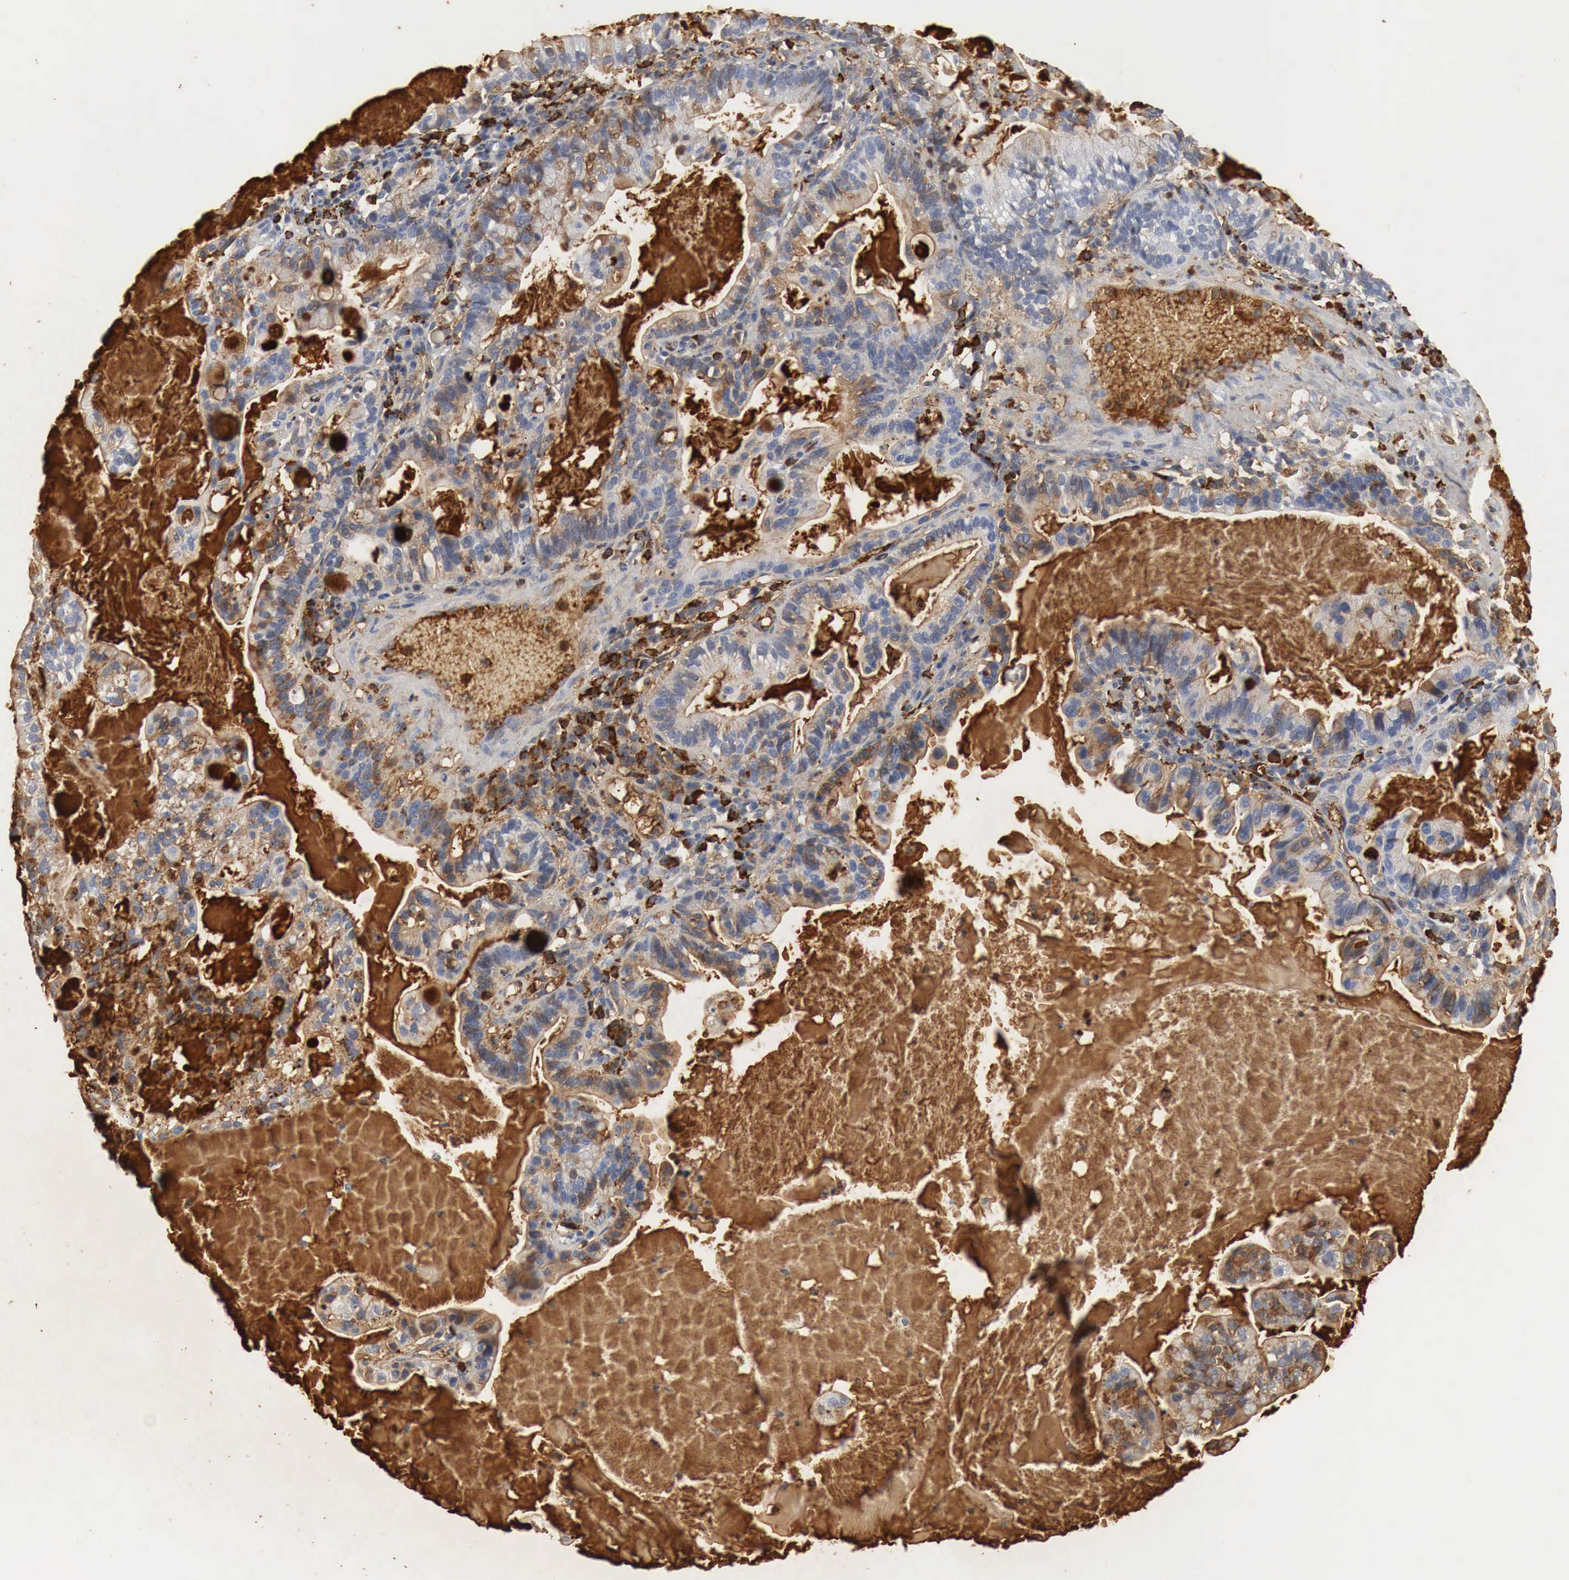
{"staining": {"intensity": "moderate", "quantity": "25%-75%", "location": "cytoplasmic/membranous"}, "tissue": "cervical cancer", "cell_type": "Tumor cells", "image_type": "cancer", "snomed": [{"axis": "morphology", "description": "Adenocarcinoma, NOS"}, {"axis": "topography", "description": "Cervix"}], "caption": "A medium amount of moderate cytoplasmic/membranous staining is appreciated in about 25%-75% of tumor cells in cervical adenocarcinoma tissue. (brown staining indicates protein expression, while blue staining denotes nuclei).", "gene": "IGLC3", "patient": {"sex": "female", "age": 41}}